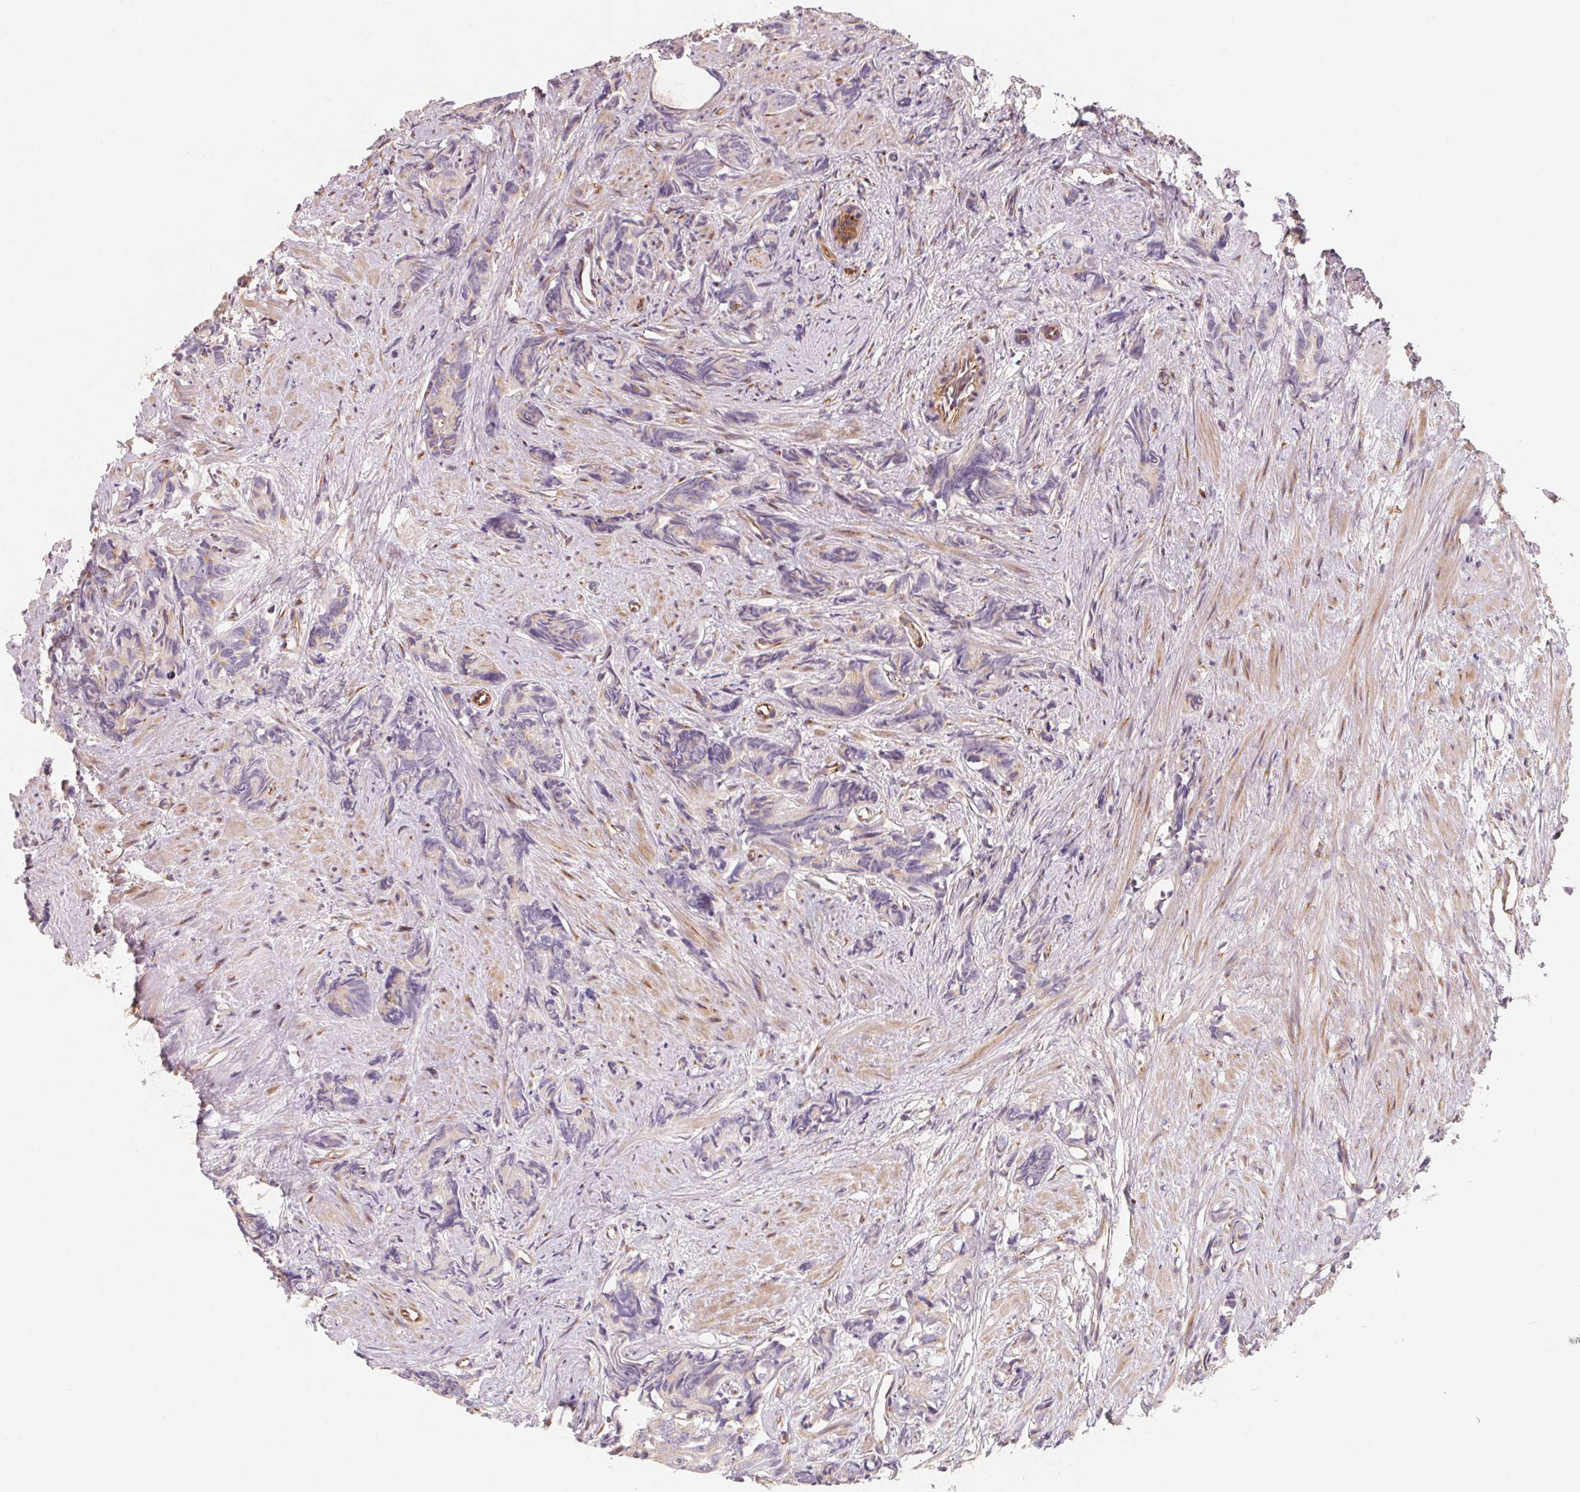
{"staining": {"intensity": "weak", "quantity": "25%-75%", "location": "cytoplasmic/membranous"}, "tissue": "prostate cancer", "cell_type": "Tumor cells", "image_type": "cancer", "snomed": [{"axis": "morphology", "description": "Adenocarcinoma, High grade"}, {"axis": "topography", "description": "Prostate"}], "caption": "Human prostate high-grade adenocarcinoma stained for a protein (brown) reveals weak cytoplasmic/membranous positive staining in approximately 25%-75% of tumor cells.", "gene": "TSPAN12", "patient": {"sex": "male", "age": 90}}